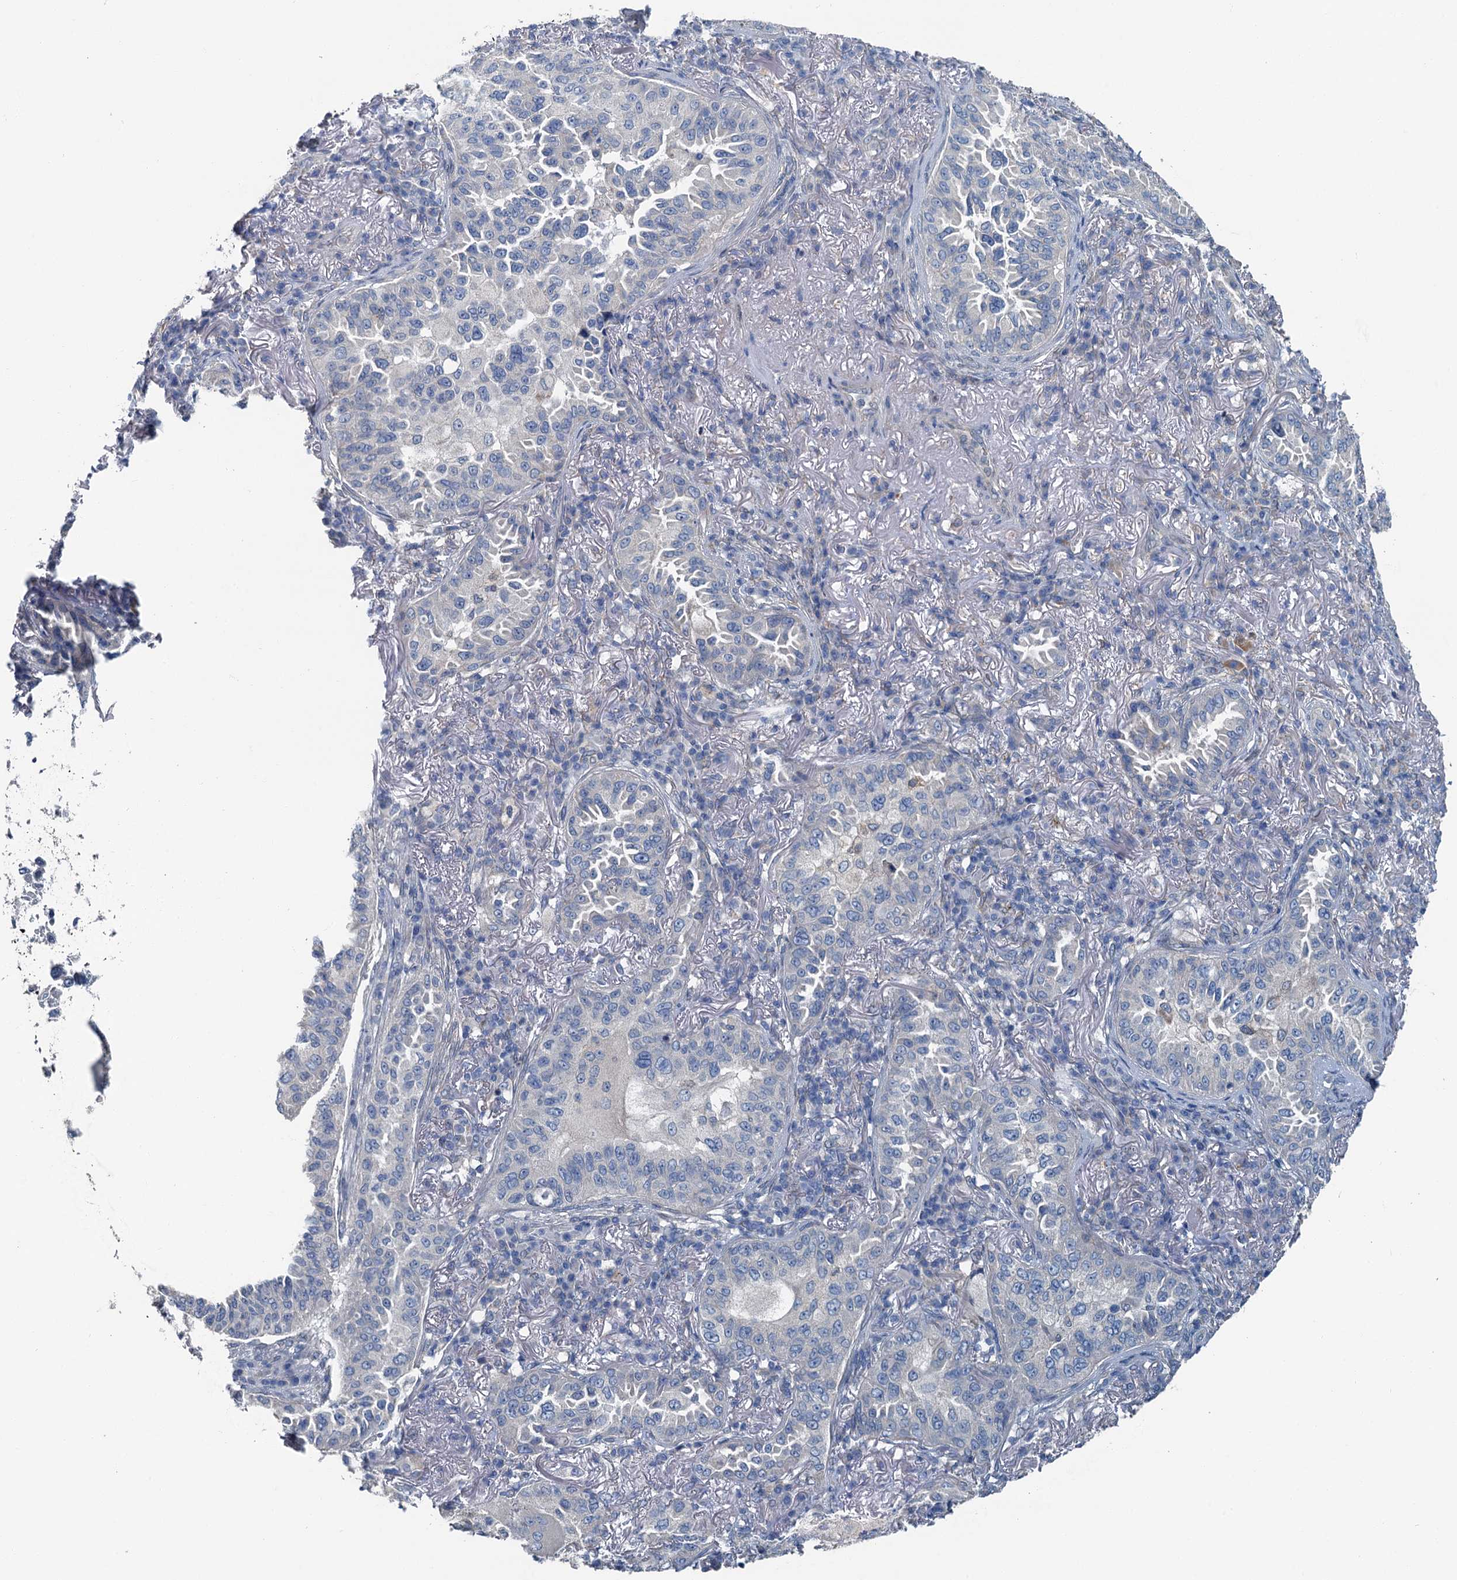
{"staining": {"intensity": "negative", "quantity": "none", "location": "none"}, "tissue": "lung cancer", "cell_type": "Tumor cells", "image_type": "cancer", "snomed": [{"axis": "morphology", "description": "Adenocarcinoma, NOS"}, {"axis": "topography", "description": "Lung"}], "caption": "Immunohistochemistry histopathology image of human lung cancer stained for a protein (brown), which displays no positivity in tumor cells.", "gene": "C6orf120", "patient": {"sex": "female", "age": 69}}